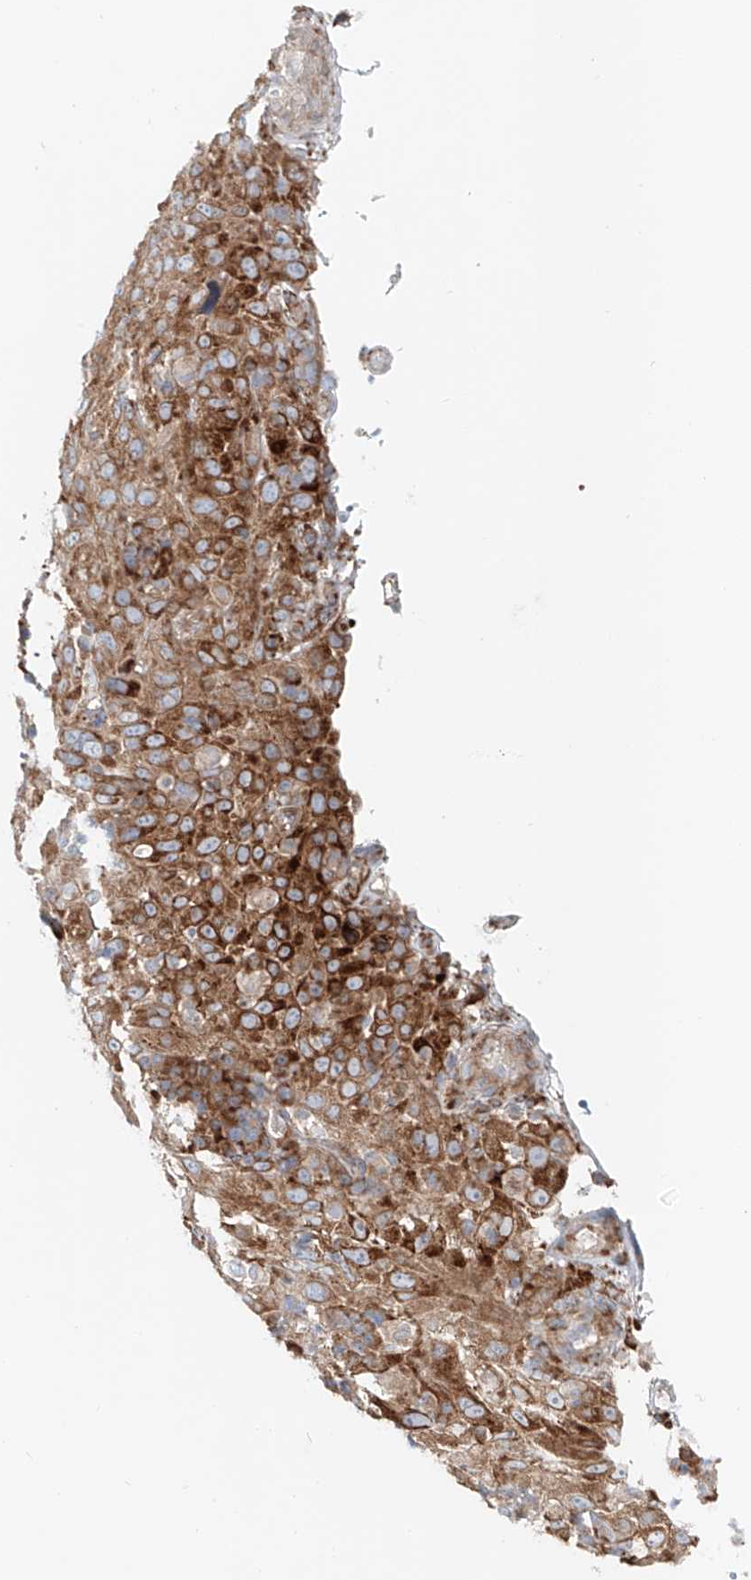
{"staining": {"intensity": "moderate", "quantity": ">75%", "location": "cytoplasmic/membranous"}, "tissue": "cervical cancer", "cell_type": "Tumor cells", "image_type": "cancer", "snomed": [{"axis": "morphology", "description": "Squamous cell carcinoma, NOS"}, {"axis": "topography", "description": "Cervix"}], "caption": "Immunohistochemical staining of human cervical cancer displays medium levels of moderate cytoplasmic/membranous staining in approximately >75% of tumor cells.", "gene": "SNAP29", "patient": {"sex": "female", "age": 46}}